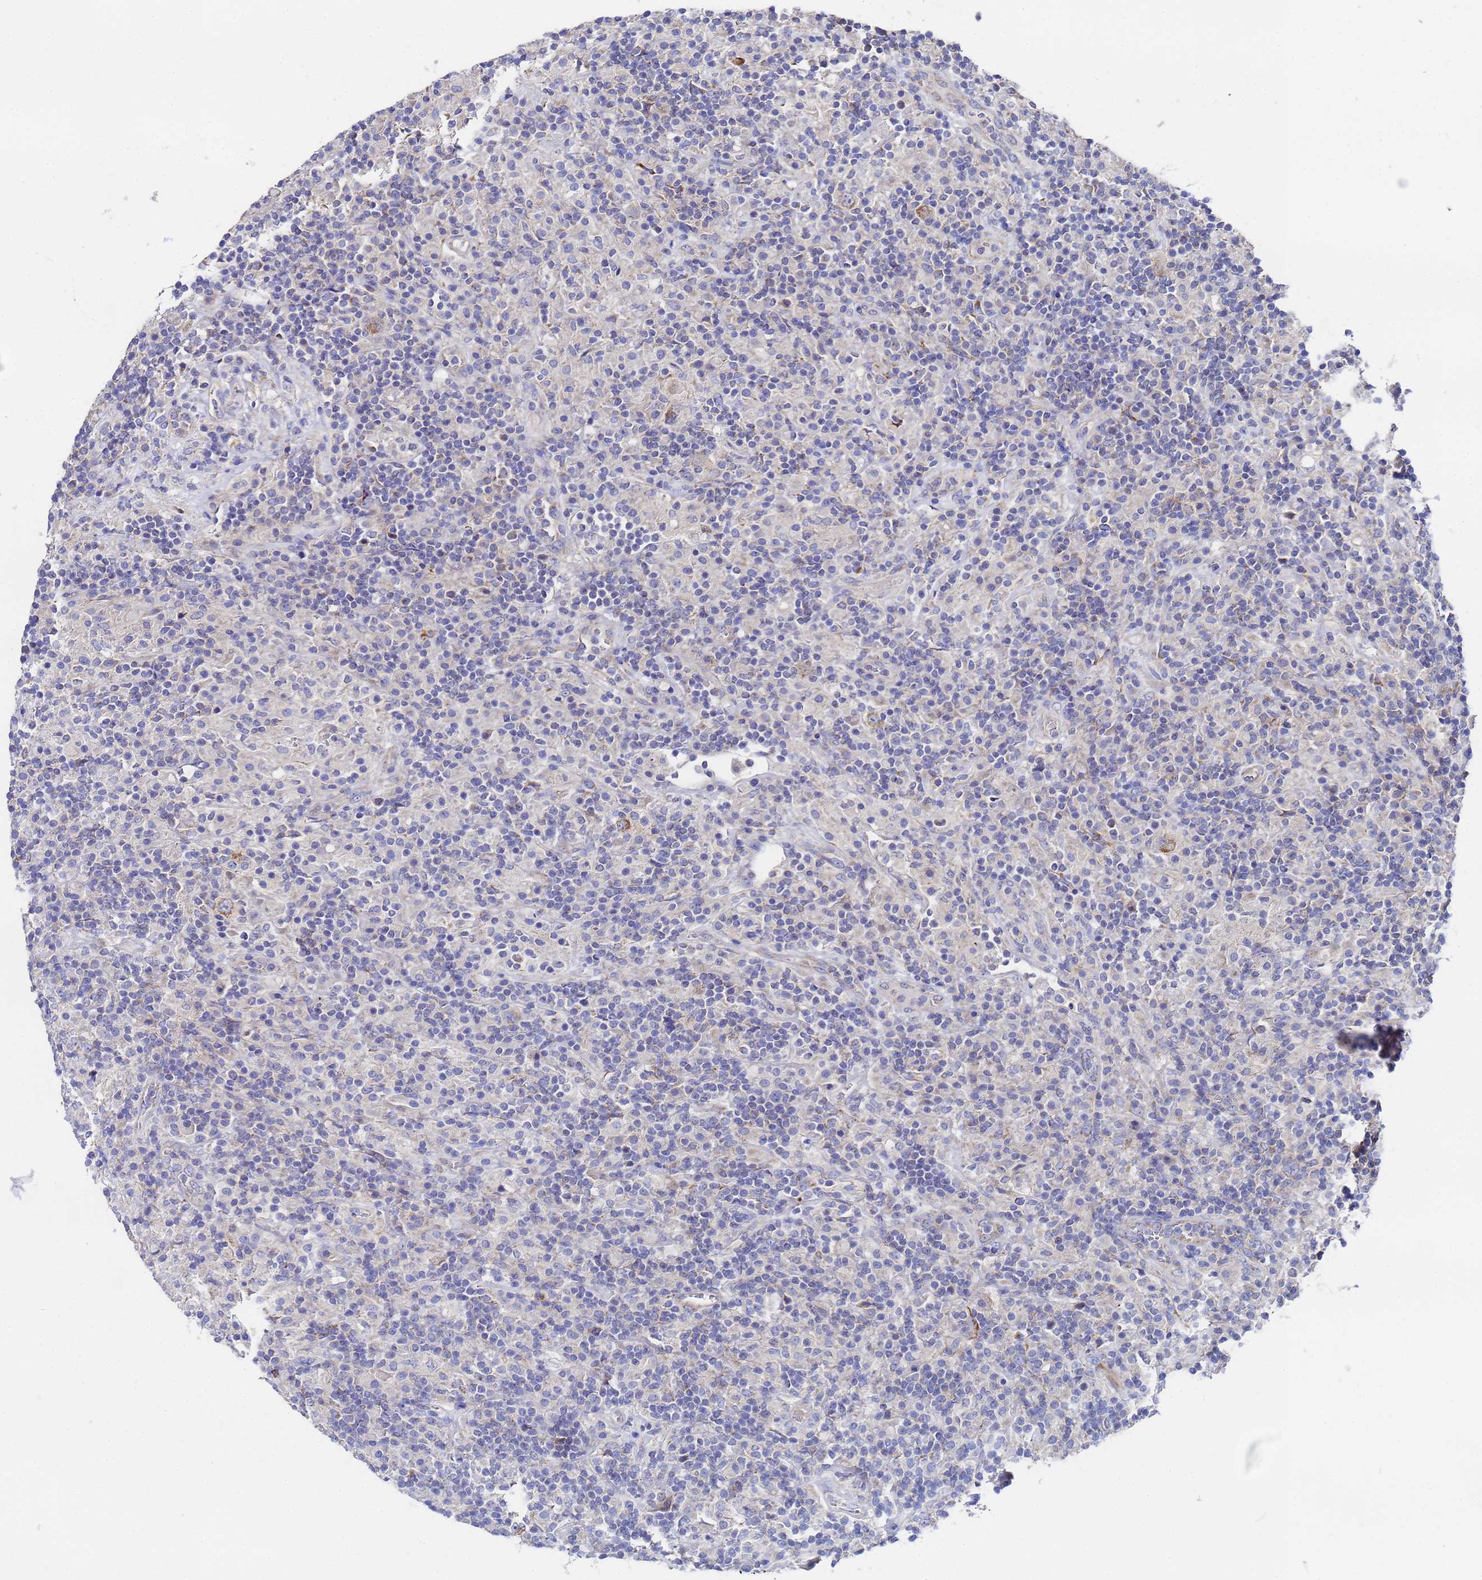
{"staining": {"intensity": "moderate", "quantity": "25%-75%", "location": "cytoplasmic/membranous"}, "tissue": "lymphoma", "cell_type": "Tumor cells", "image_type": "cancer", "snomed": [{"axis": "morphology", "description": "Hodgkin's disease, NOS"}, {"axis": "topography", "description": "Lymph node"}], "caption": "Lymphoma tissue reveals moderate cytoplasmic/membranous positivity in about 25%-75% of tumor cells", "gene": "FAHD2A", "patient": {"sex": "male", "age": 70}}